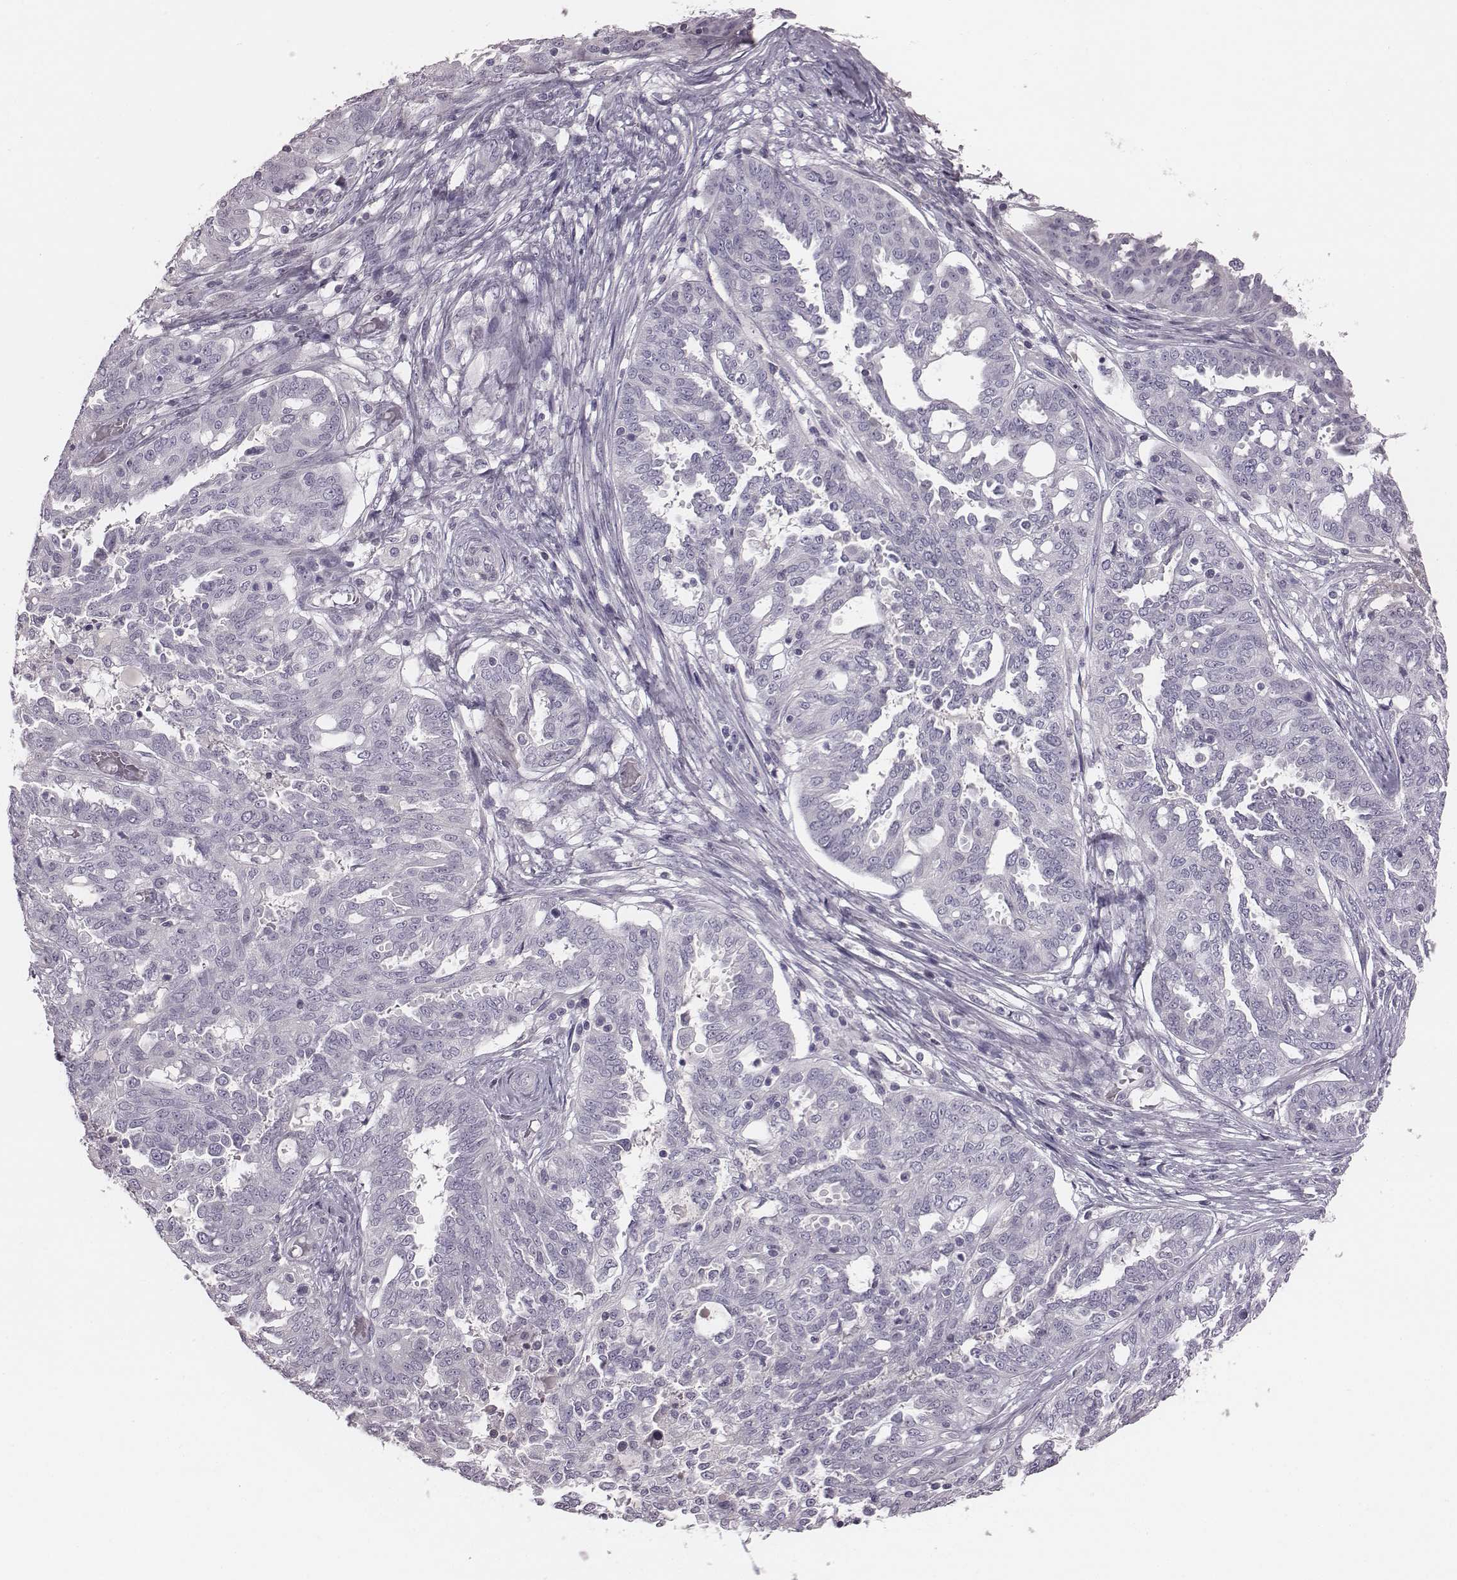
{"staining": {"intensity": "negative", "quantity": "none", "location": "none"}, "tissue": "ovarian cancer", "cell_type": "Tumor cells", "image_type": "cancer", "snomed": [{"axis": "morphology", "description": "Cystadenocarcinoma, serous, NOS"}, {"axis": "topography", "description": "Ovary"}], "caption": "DAB immunohistochemical staining of serous cystadenocarcinoma (ovarian) demonstrates no significant positivity in tumor cells.", "gene": "PDE8B", "patient": {"sex": "female", "age": 67}}